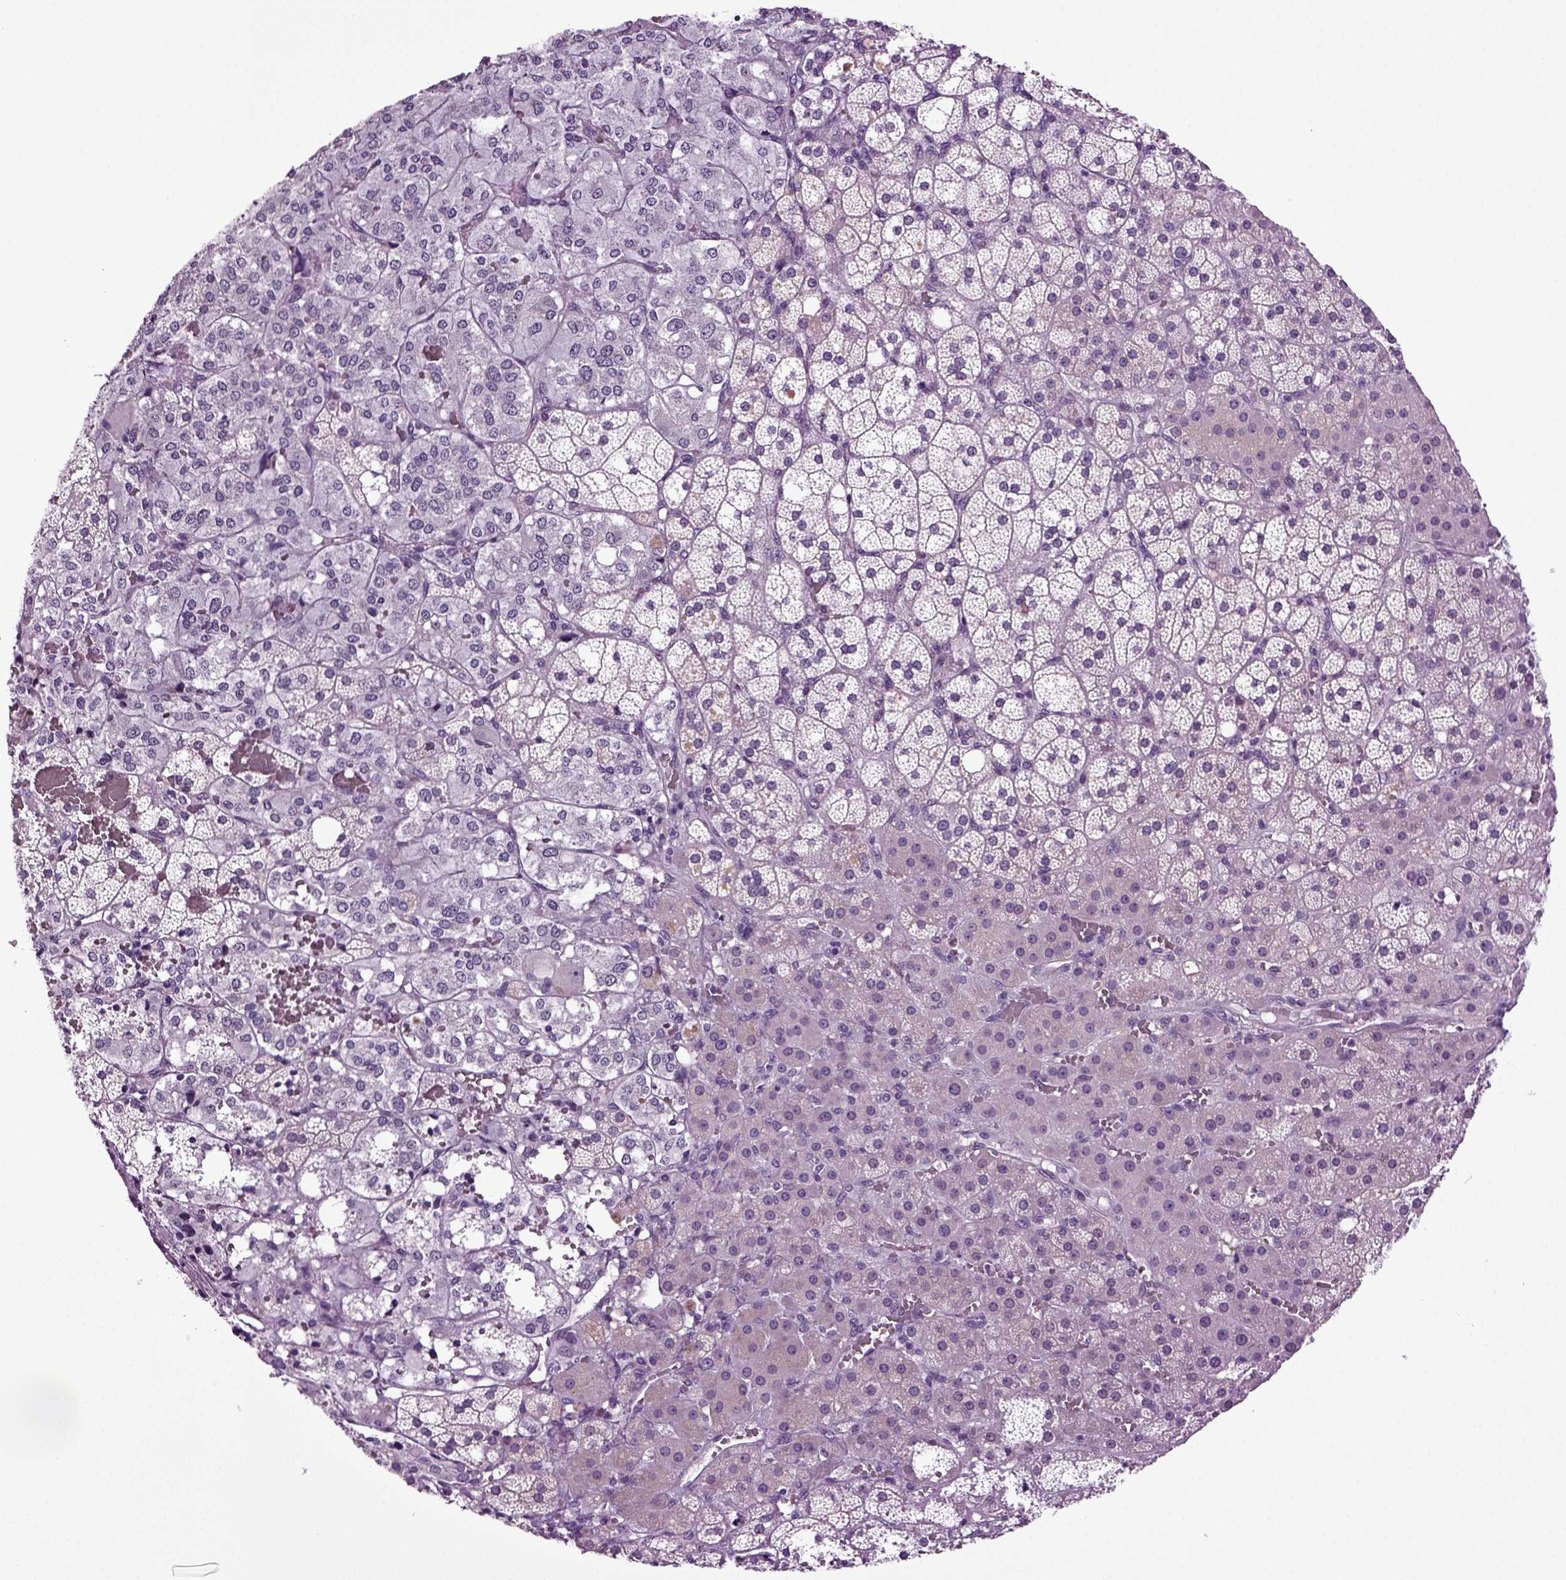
{"staining": {"intensity": "weak", "quantity": "25%-75%", "location": "cytoplasmic/membranous"}, "tissue": "adrenal gland", "cell_type": "Glandular cells", "image_type": "normal", "snomed": [{"axis": "morphology", "description": "Normal tissue, NOS"}, {"axis": "topography", "description": "Adrenal gland"}], "caption": "High-magnification brightfield microscopy of benign adrenal gland stained with DAB (3,3'-diaminobenzidine) (brown) and counterstained with hematoxylin (blue). glandular cells exhibit weak cytoplasmic/membranous positivity is present in about25%-75% of cells.", "gene": "PLCH2", "patient": {"sex": "male", "age": 53}}